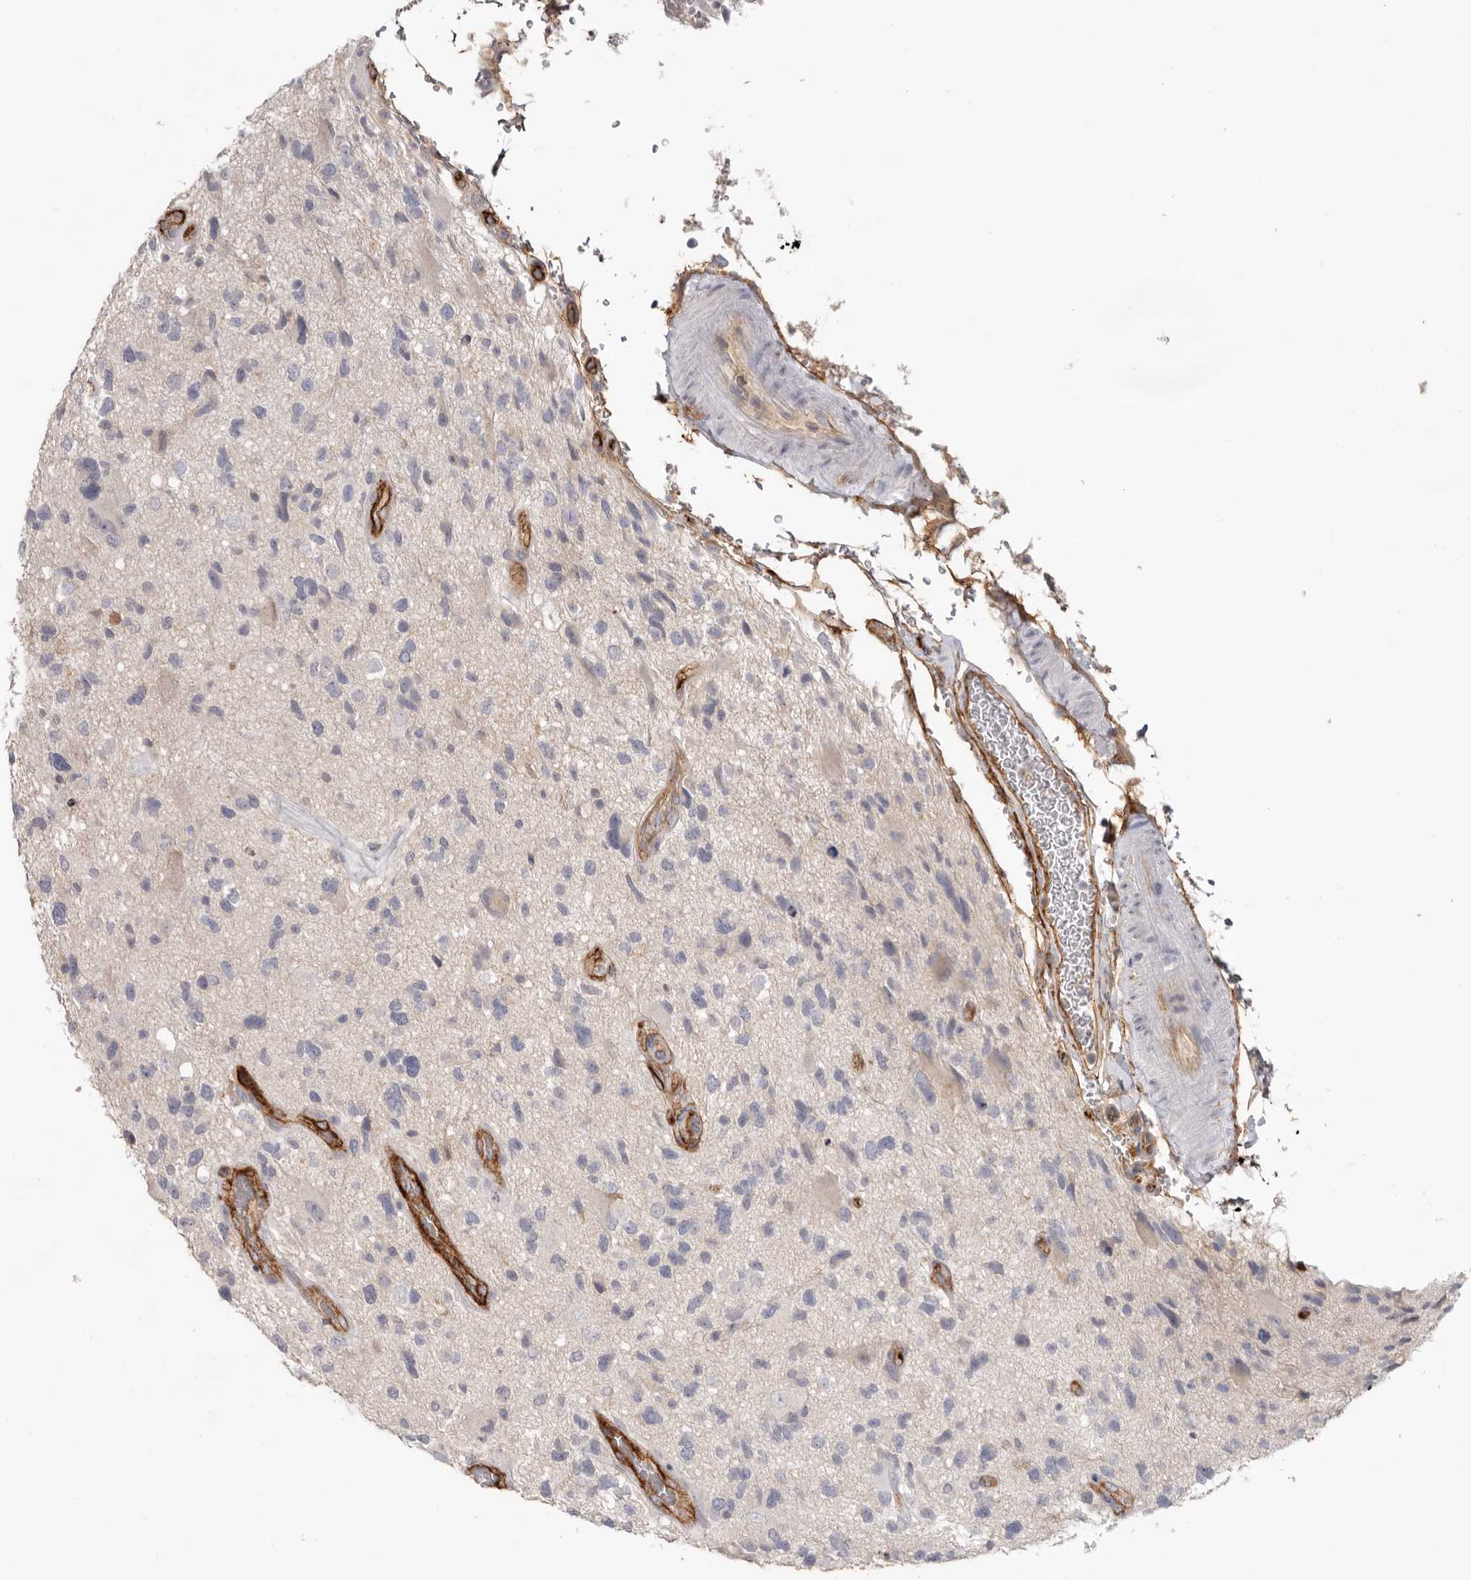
{"staining": {"intensity": "negative", "quantity": "none", "location": "none"}, "tissue": "glioma", "cell_type": "Tumor cells", "image_type": "cancer", "snomed": [{"axis": "morphology", "description": "Glioma, malignant, High grade"}, {"axis": "topography", "description": "Brain"}], "caption": "A histopathology image of malignant glioma (high-grade) stained for a protein displays no brown staining in tumor cells.", "gene": "LRRC66", "patient": {"sex": "male", "age": 33}}